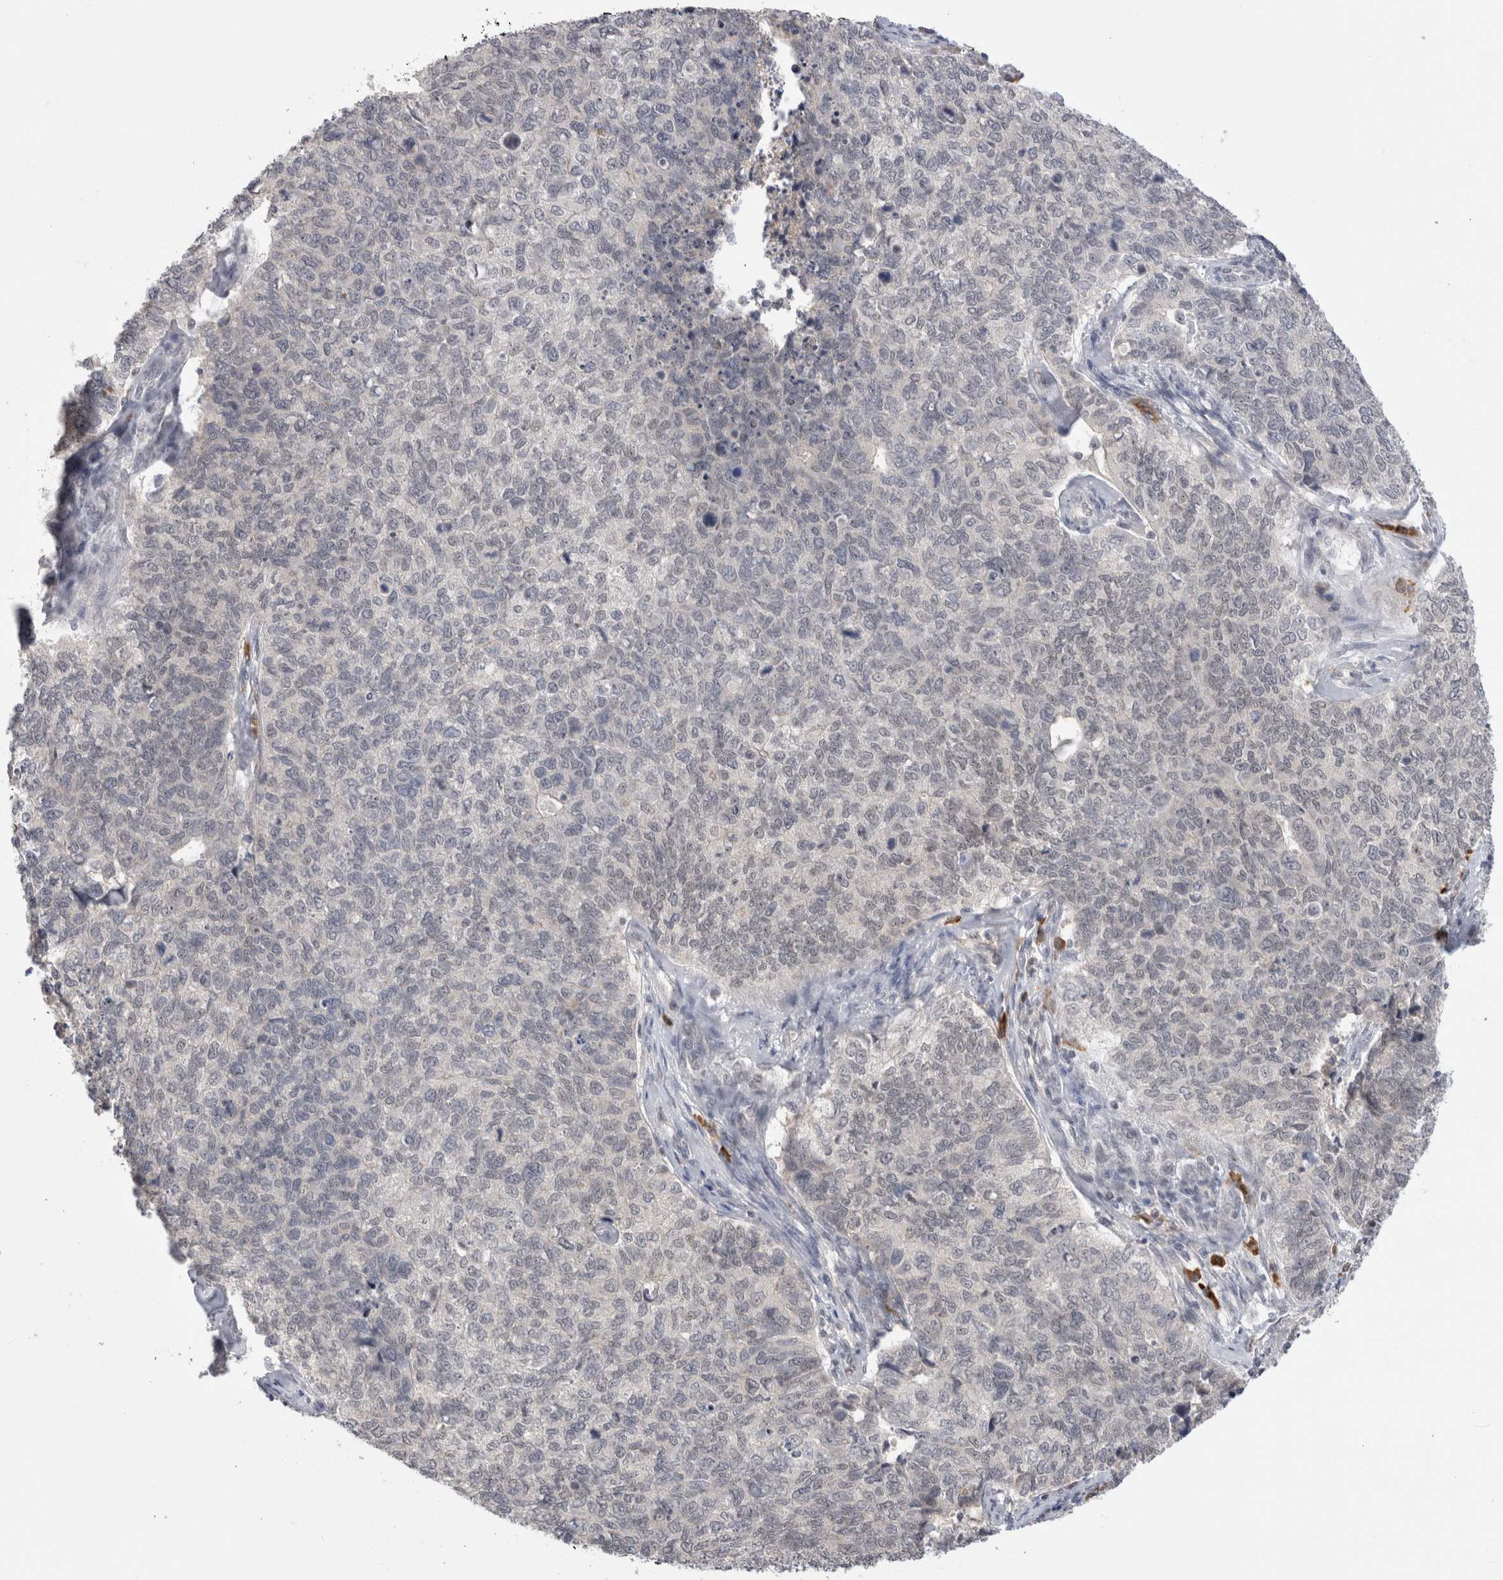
{"staining": {"intensity": "negative", "quantity": "none", "location": "none"}, "tissue": "cervical cancer", "cell_type": "Tumor cells", "image_type": "cancer", "snomed": [{"axis": "morphology", "description": "Squamous cell carcinoma, NOS"}, {"axis": "topography", "description": "Cervix"}], "caption": "Tumor cells are negative for brown protein staining in cervical squamous cell carcinoma.", "gene": "ZNF24", "patient": {"sex": "female", "age": 63}}